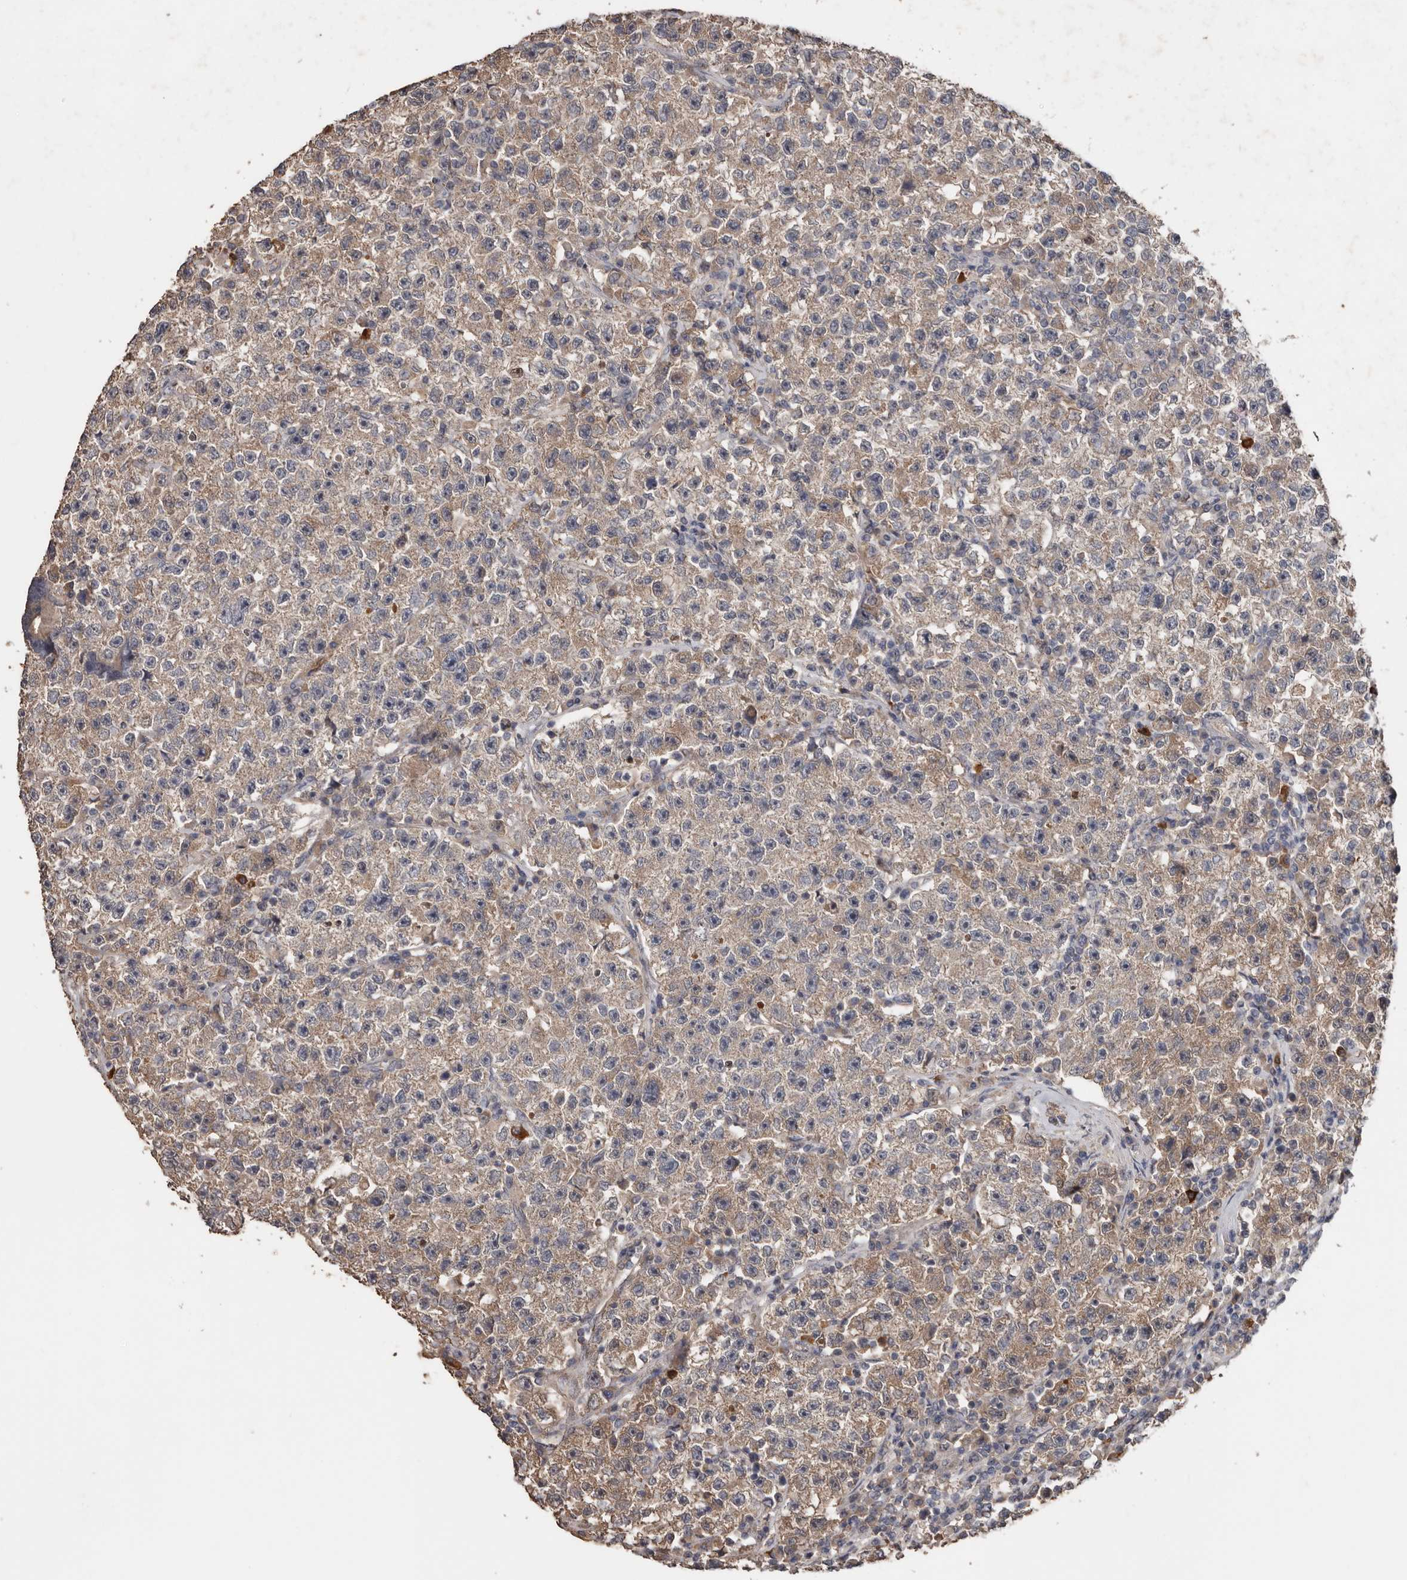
{"staining": {"intensity": "weak", "quantity": ">75%", "location": "cytoplasmic/membranous"}, "tissue": "testis cancer", "cell_type": "Tumor cells", "image_type": "cancer", "snomed": [{"axis": "morphology", "description": "Seminoma, NOS"}, {"axis": "topography", "description": "Testis"}], "caption": "Protein analysis of testis cancer tissue exhibits weak cytoplasmic/membranous expression in about >75% of tumor cells.", "gene": "HYAL4", "patient": {"sex": "male", "age": 22}}